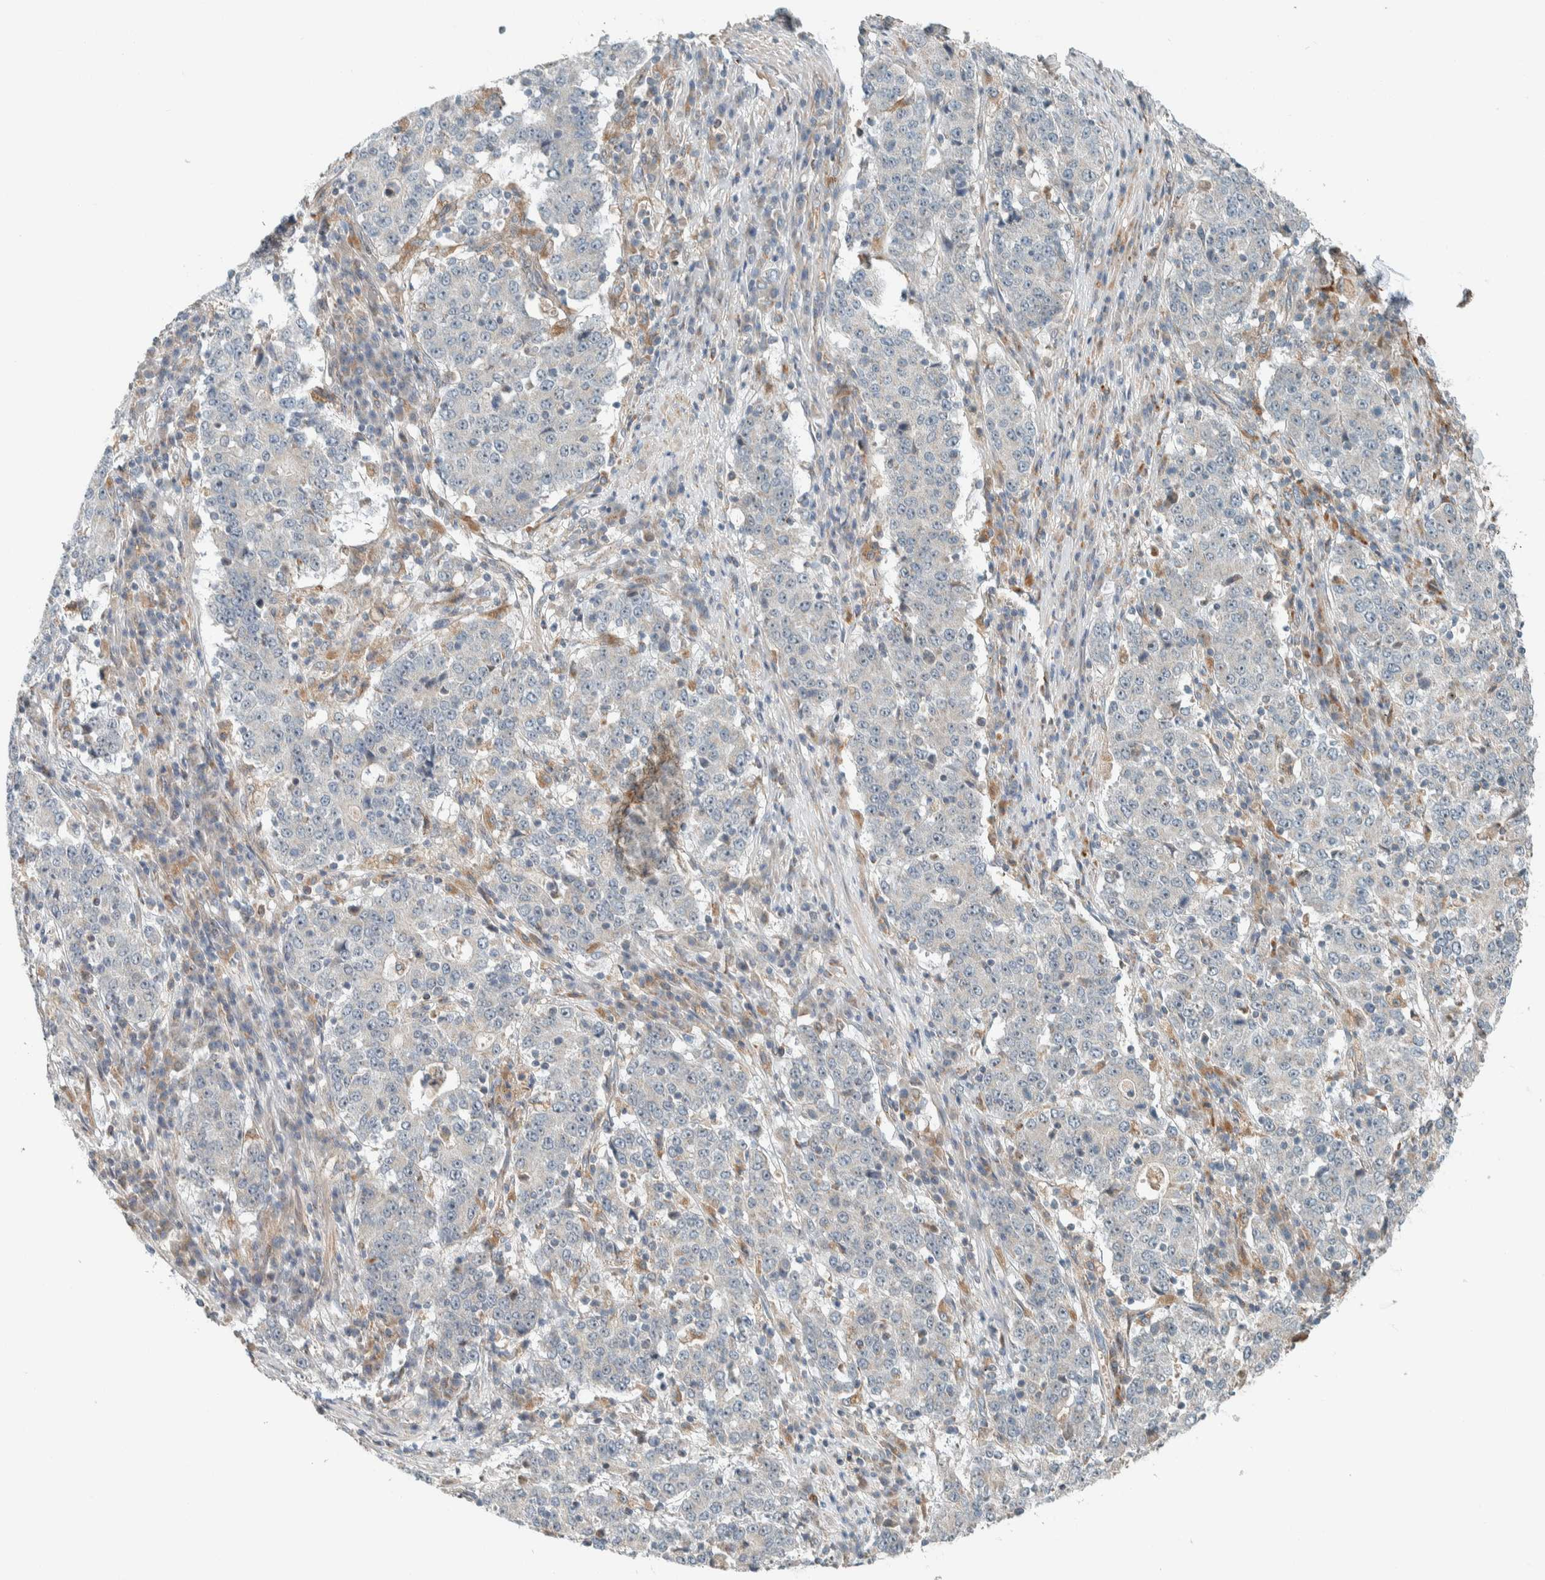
{"staining": {"intensity": "negative", "quantity": "none", "location": "none"}, "tissue": "stomach cancer", "cell_type": "Tumor cells", "image_type": "cancer", "snomed": [{"axis": "morphology", "description": "Adenocarcinoma, NOS"}, {"axis": "topography", "description": "Stomach"}], "caption": "A photomicrograph of stomach cancer (adenocarcinoma) stained for a protein demonstrates no brown staining in tumor cells. (Stains: DAB IHC with hematoxylin counter stain, Microscopy: brightfield microscopy at high magnification).", "gene": "SLFN12L", "patient": {"sex": "male", "age": 59}}